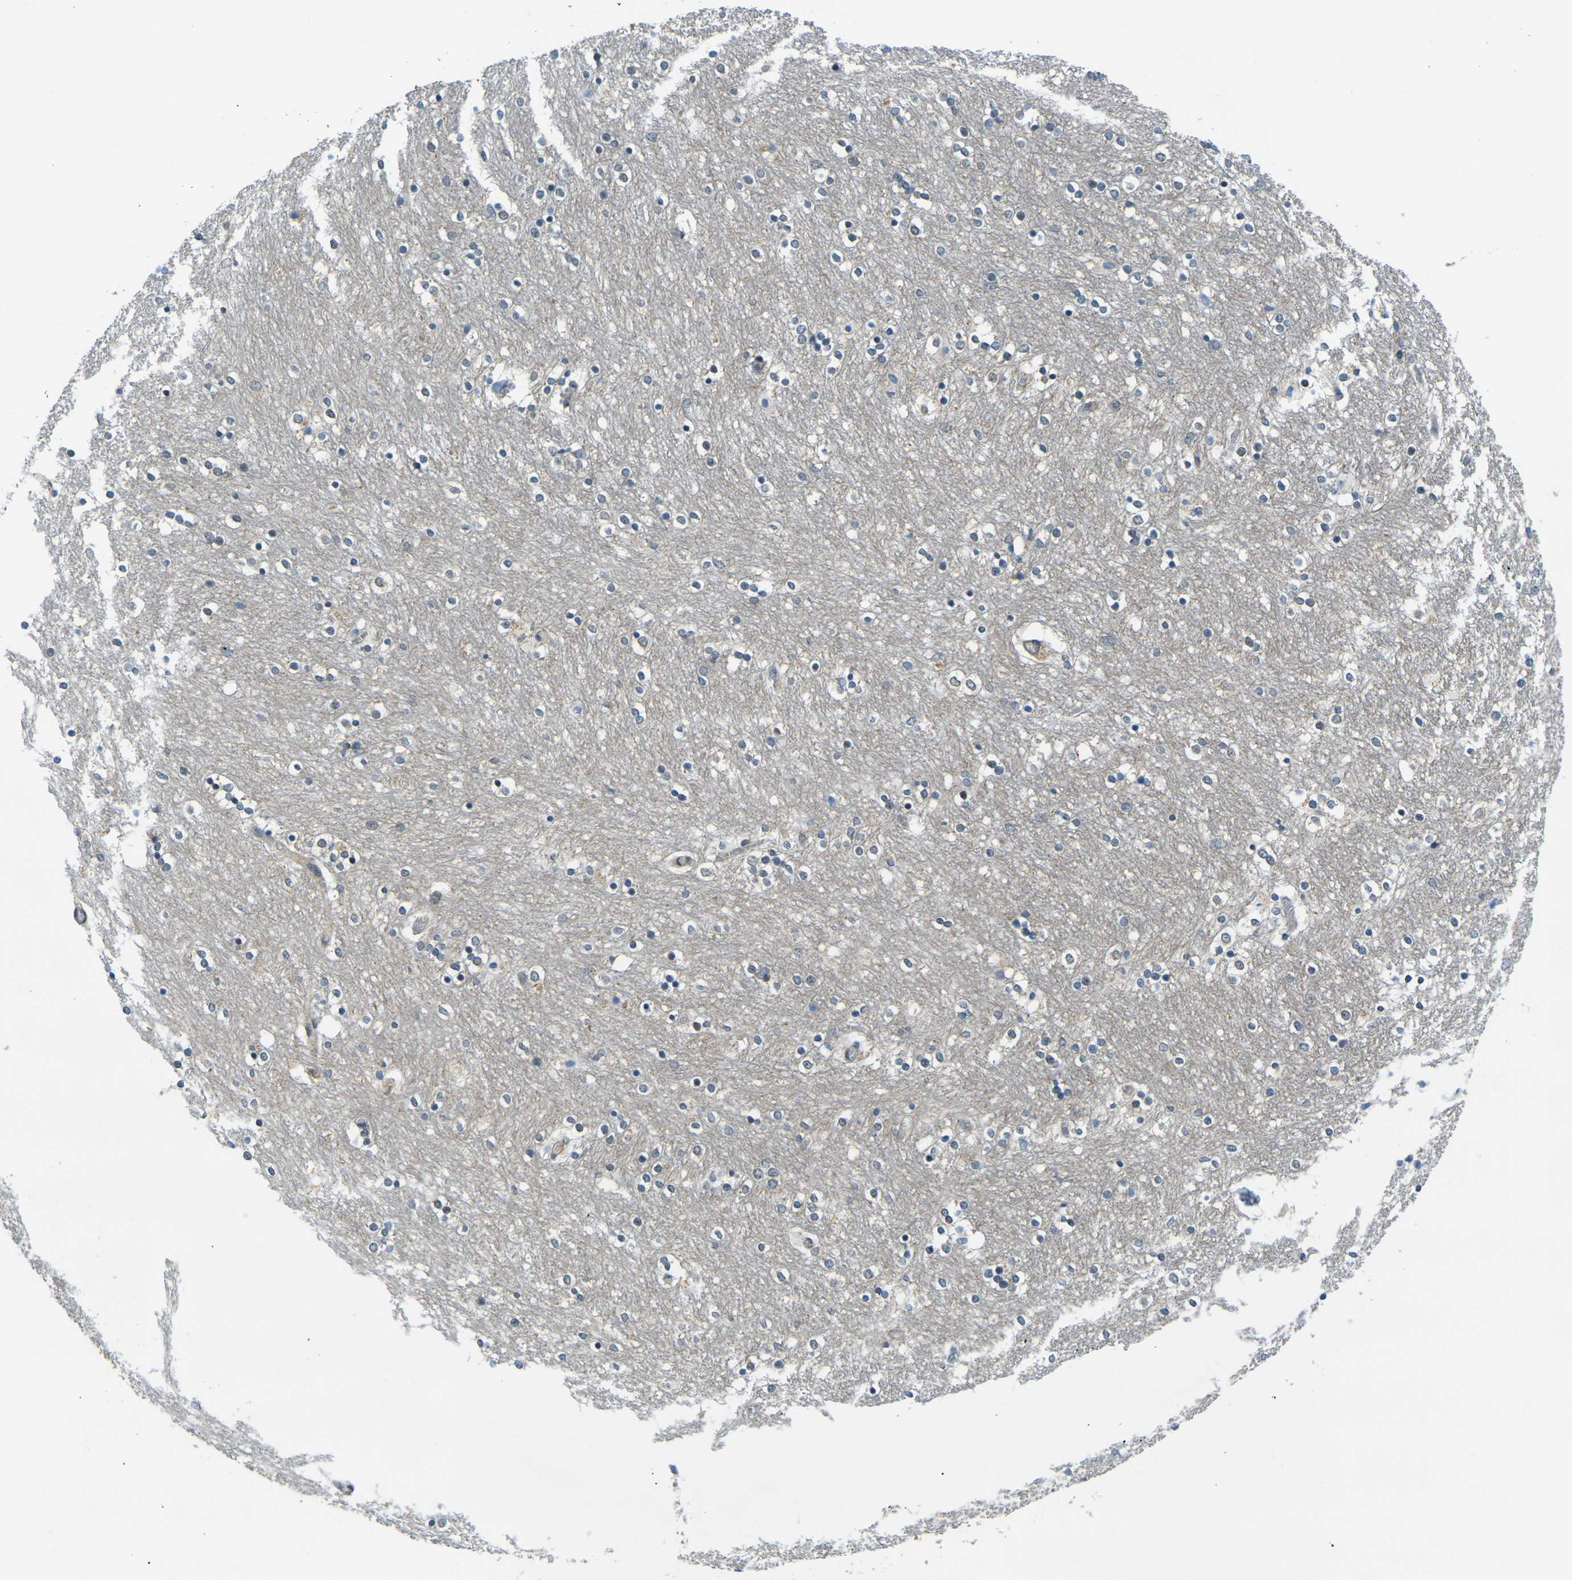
{"staining": {"intensity": "moderate", "quantity": "<25%", "location": "cytoplasmic/membranous"}, "tissue": "caudate", "cell_type": "Glial cells", "image_type": "normal", "snomed": [{"axis": "morphology", "description": "Normal tissue, NOS"}, {"axis": "topography", "description": "Lateral ventricle wall"}], "caption": "This photomicrograph shows benign caudate stained with IHC to label a protein in brown. The cytoplasmic/membranous of glial cells show moderate positivity for the protein. Nuclei are counter-stained blue.", "gene": "KCTD10", "patient": {"sex": "female", "age": 54}}